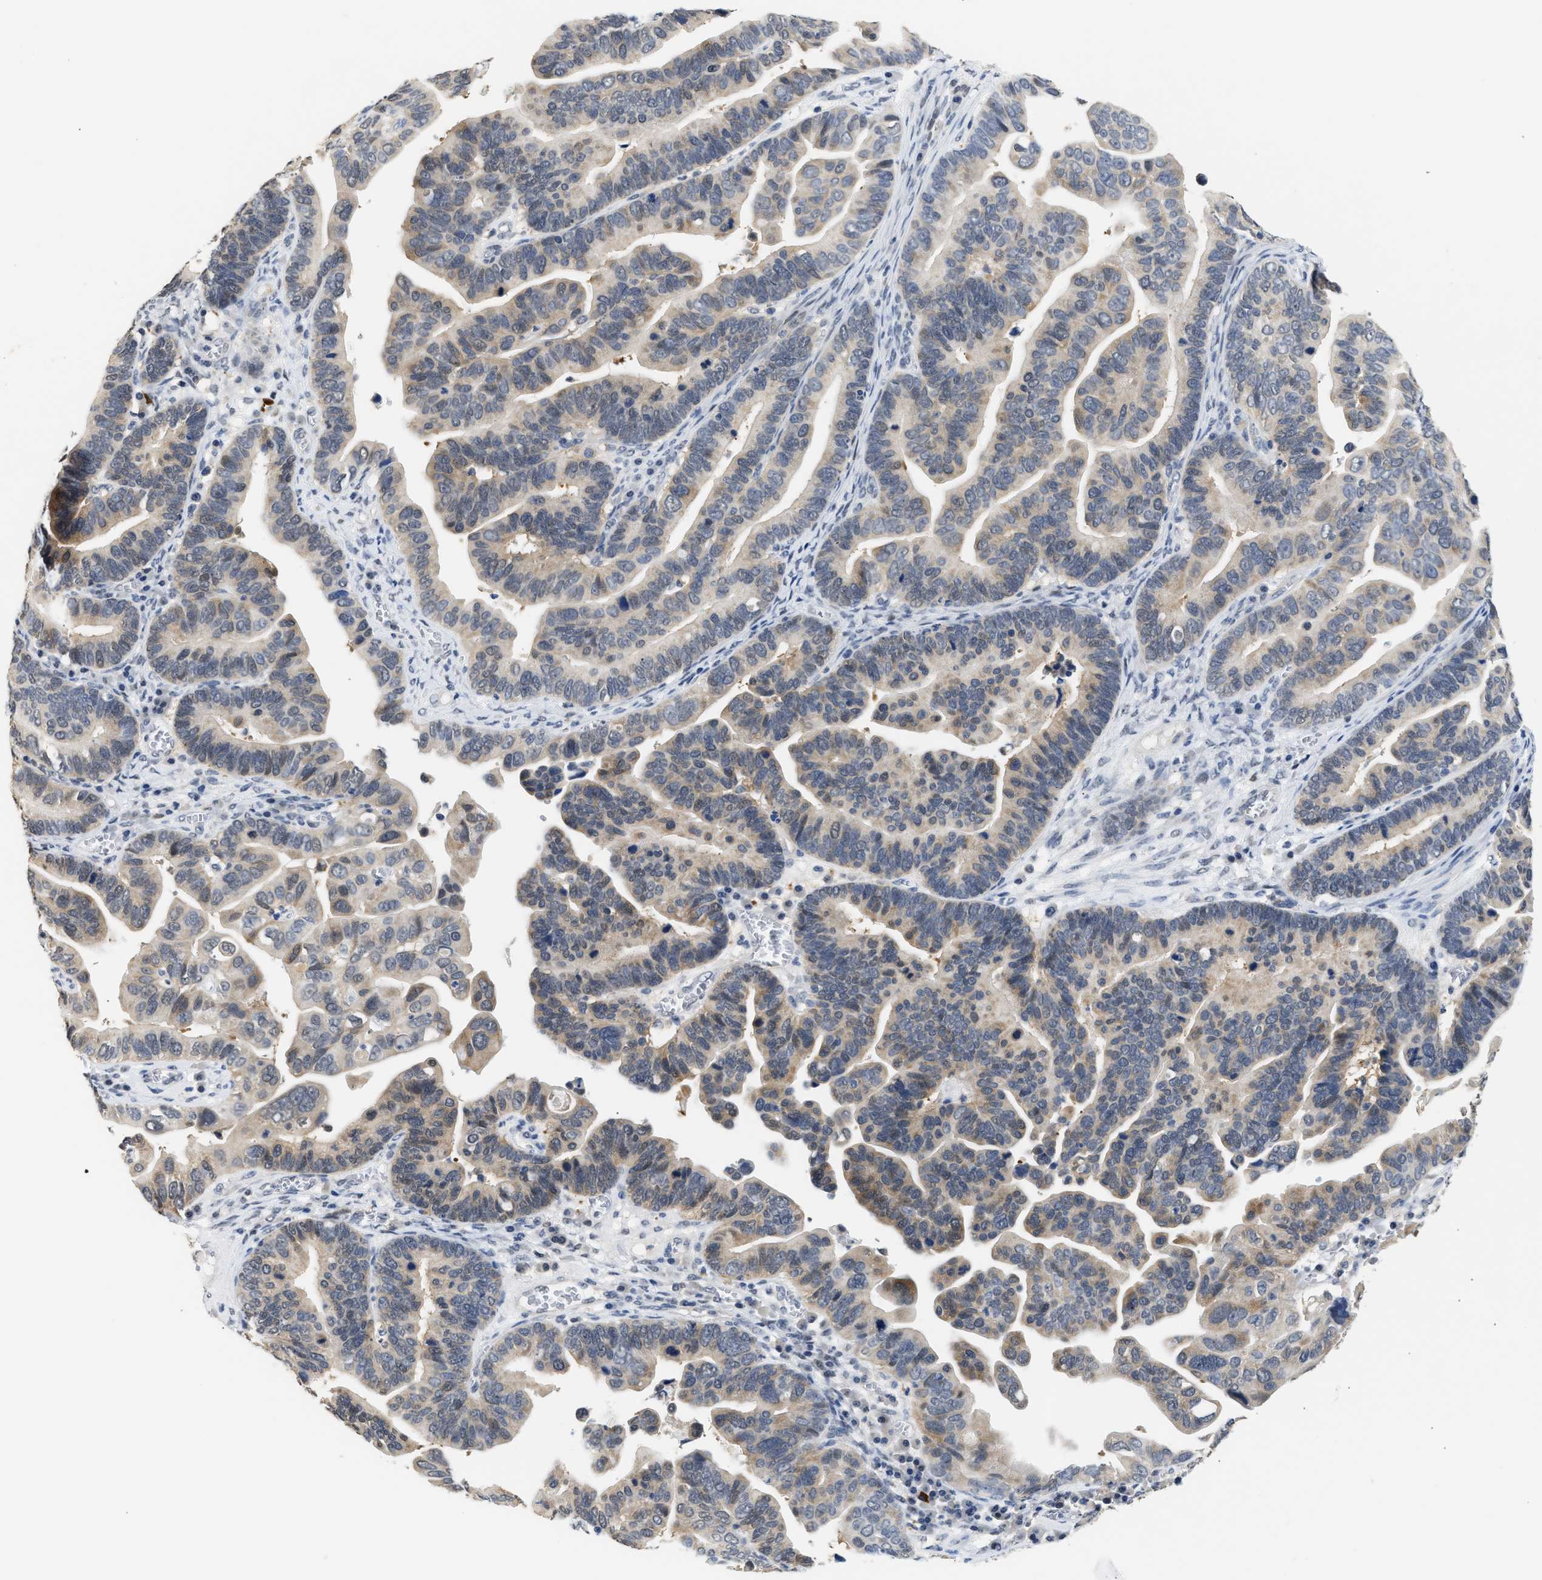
{"staining": {"intensity": "weak", "quantity": "25%-75%", "location": "cytoplasmic/membranous"}, "tissue": "ovarian cancer", "cell_type": "Tumor cells", "image_type": "cancer", "snomed": [{"axis": "morphology", "description": "Cystadenocarcinoma, serous, NOS"}, {"axis": "topography", "description": "Ovary"}], "caption": "Human serous cystadenocarcinoma (ovarian) stained with a protein marker displays weak staining in tumor cells.", "gene": "PPM1L", "patient": {"sex": "female", "age": 56}}